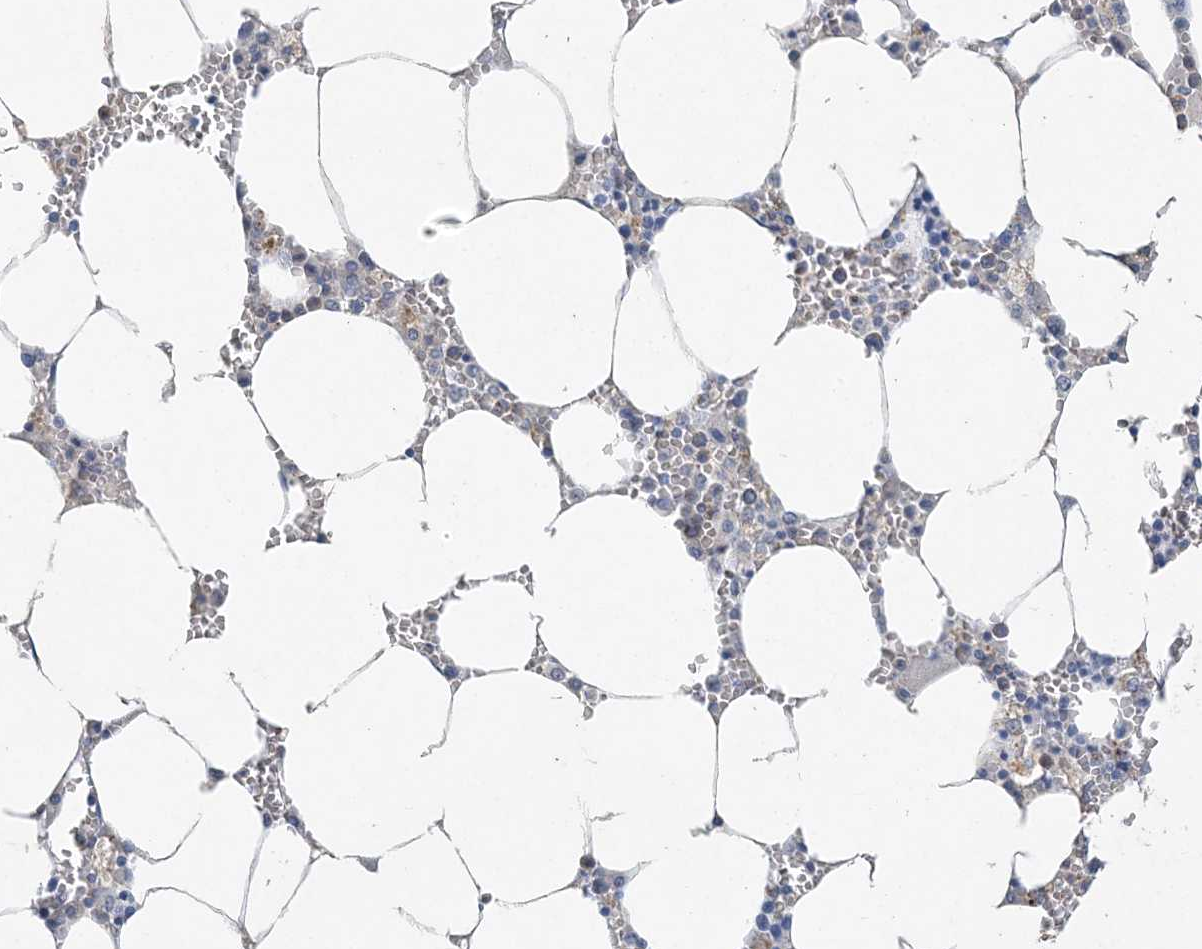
{"staining": {"intensity": "negative", "quantity": "none", "location": "none"}, "tissue": "bone marrow", "cell_type": "Hematopoietic cells", "image_type": "normal", "snomed": [{"axis": "morphology", "description": "Normal tissue, NOS"}, {"axis": "topography", "description": "Bone marrow"}], "caption": "High magnification brightfield microscopy of unremarkable bone marrow stained with DAB (3,3'-diaminobenzidine) (brown) and counterstained with hematoxylin (blue): hematopoietic cells show no significant positivity. (Stains: DAB IHC with hematoxylin counter stain, Microscopy: brightfield microscopy at high magnification).", "gene": "DNAH5", "patient": {"sex": "male", "age": 70}}